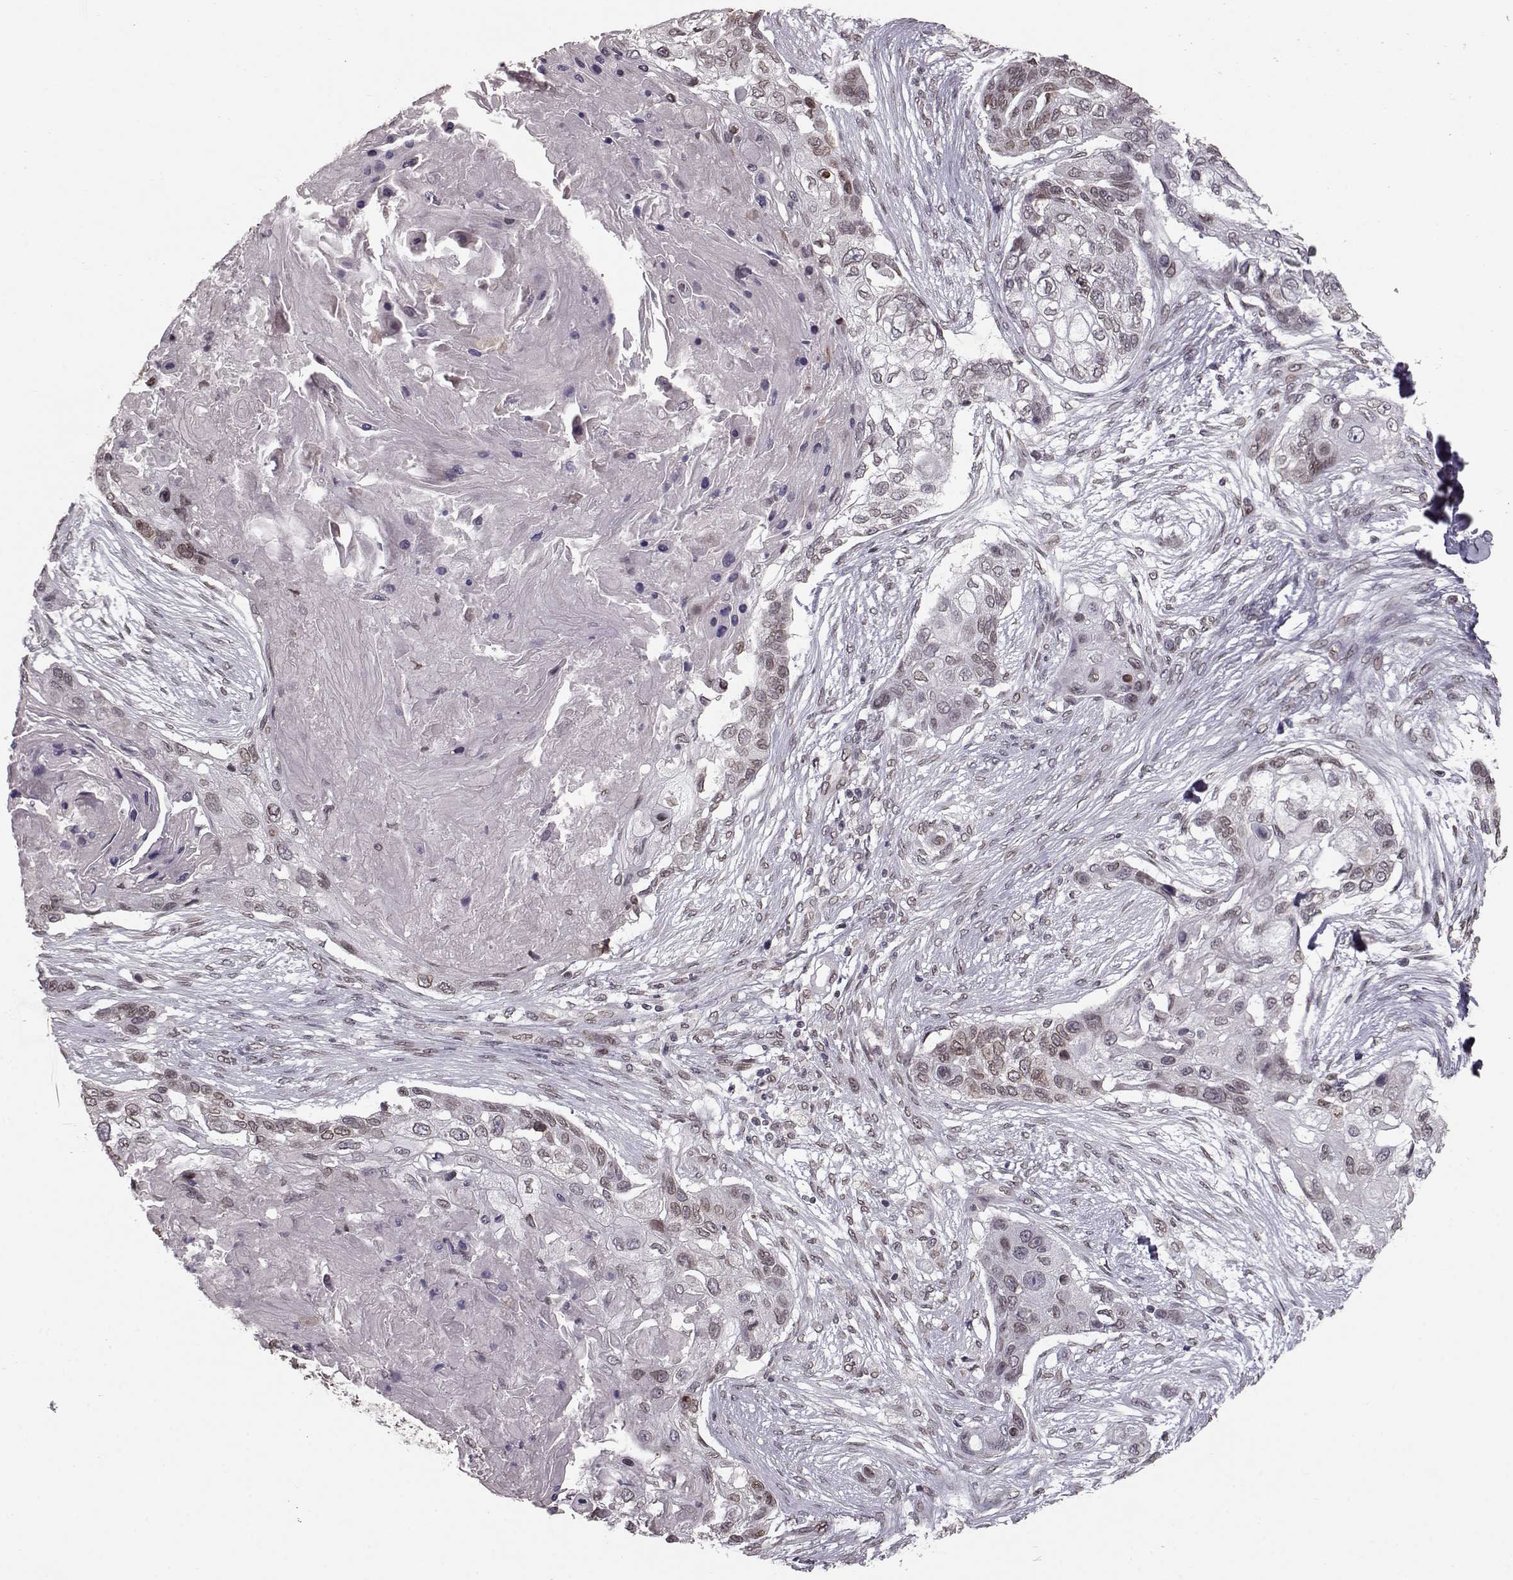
{"staining": {"intensity": "weak", "quantity": ">75%", "location": "cytoplasmic/membranous,nuclear"}, "tissue": "lung cancer", "cell_type": "Tumor cells", "image_type": "cancer", "snomed": [{"axis": "morphology", "description": "Squamous cell carcinoma, NOS"}, {"axis": "topography", "description": "Lung"}], "caption": "High-power microscopy captured an immunohistochemistry (IHC) image of lung squamous cell carcinoma, revealing weak cytoplasmic/membranous and nuclear staining in approximately >75% of tumor cells.", "gene": "NUP37", "patient": {"sex": "male", "age": 69}}